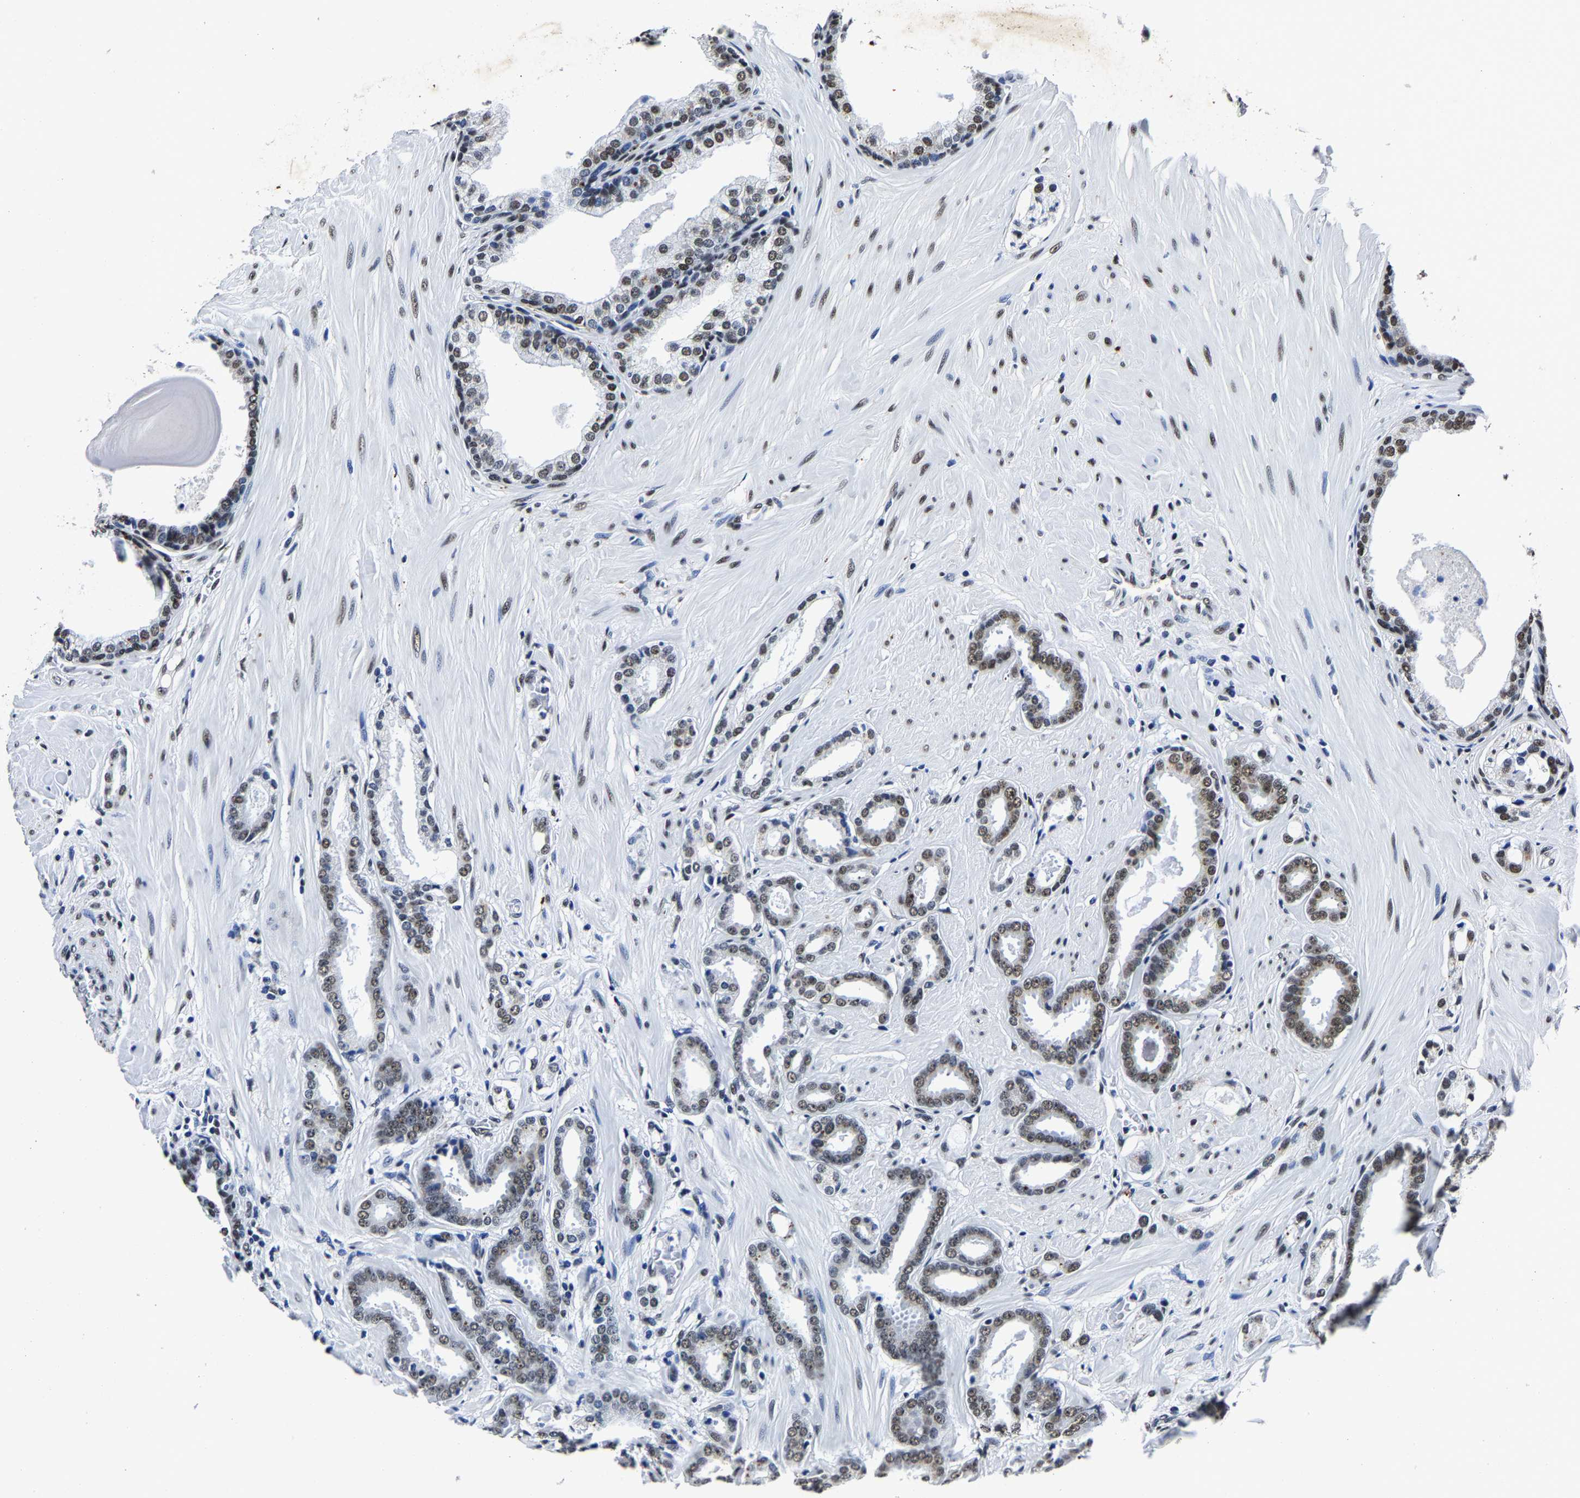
{"staining": {"intensity": "moderate", "quantity": "25%-75%", "location": "nuclear"}, "tissue": "prostate cancer", "cell_type": "Tumor cells", "image_type": "cancer", "snomed": [{"axis": "morphology", "description": "Adenocarcinoma, Low grade"}, {"axis": "topography", "description": "Prostate"}], "caption": "DAB (3,3'-diaminobenzidine) immunohistochemical staining of human prostate adenocarcinoma (low-grade) demonstrates moderate nuclear protein positivity in approximately 25%-75% of tumor cells.", "gene": "RBM45", "patient": {"sex": "male", "age": 53}}